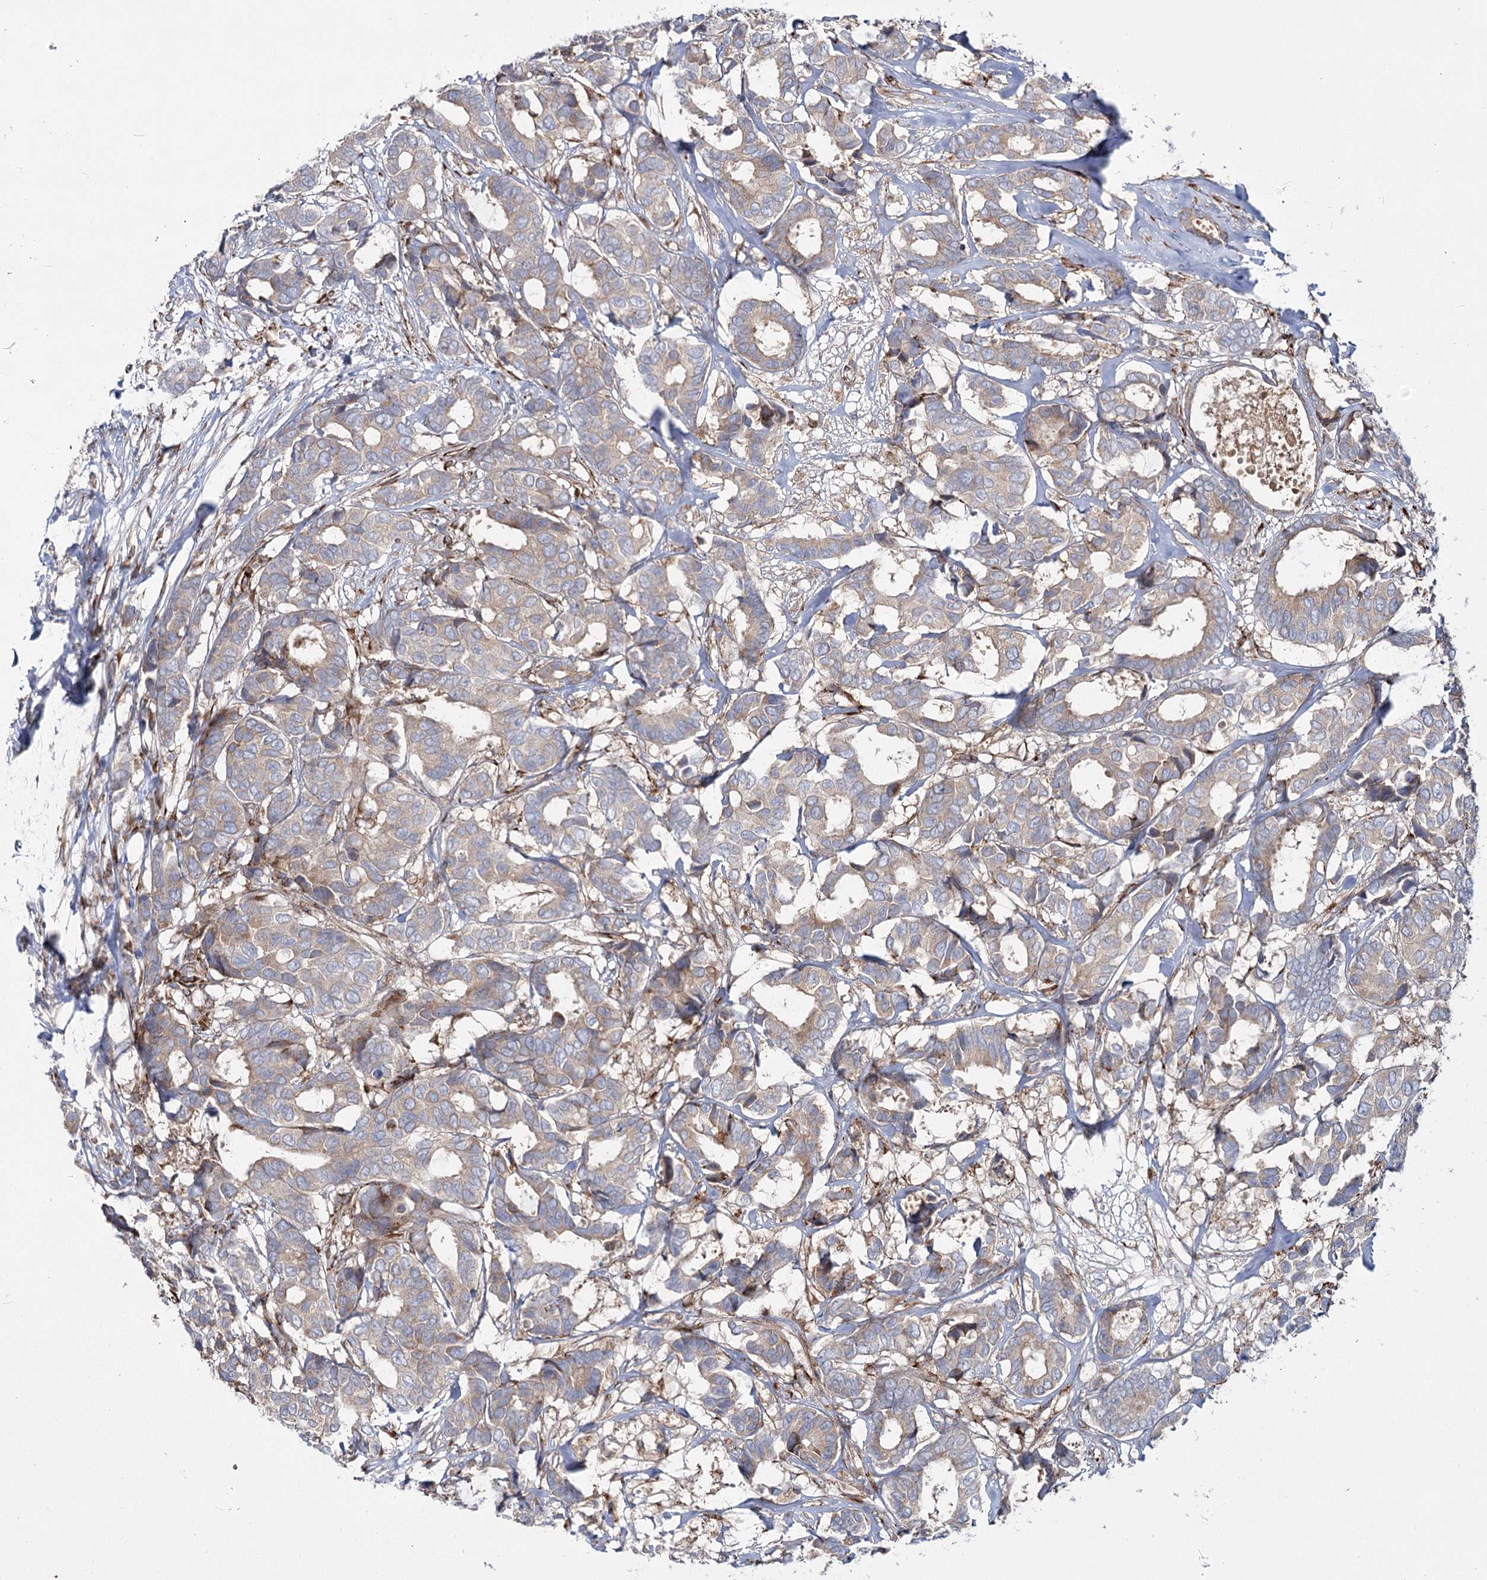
{"staining": {"intensity": "weak", "quantity": "25%-75%", "location": "cytoplasmic/membranous"}, "tissue": "breast cancer", "cell_type": "Tumor cells", "image_type": "cancer", "snomed": [{"axis": "morphology", "description": "Duct carcinoma"}, {"axis": "topography", "description": "Breast"}], "caption": "Weak cytoplasmic/membranous expression for a protein is appreciated in approximately 25%-75% of tumor cells of breast intraductal carcinoma using IHC.", "gene": "POGLUT1", "patient": {"sex": "female", "age": 87}}